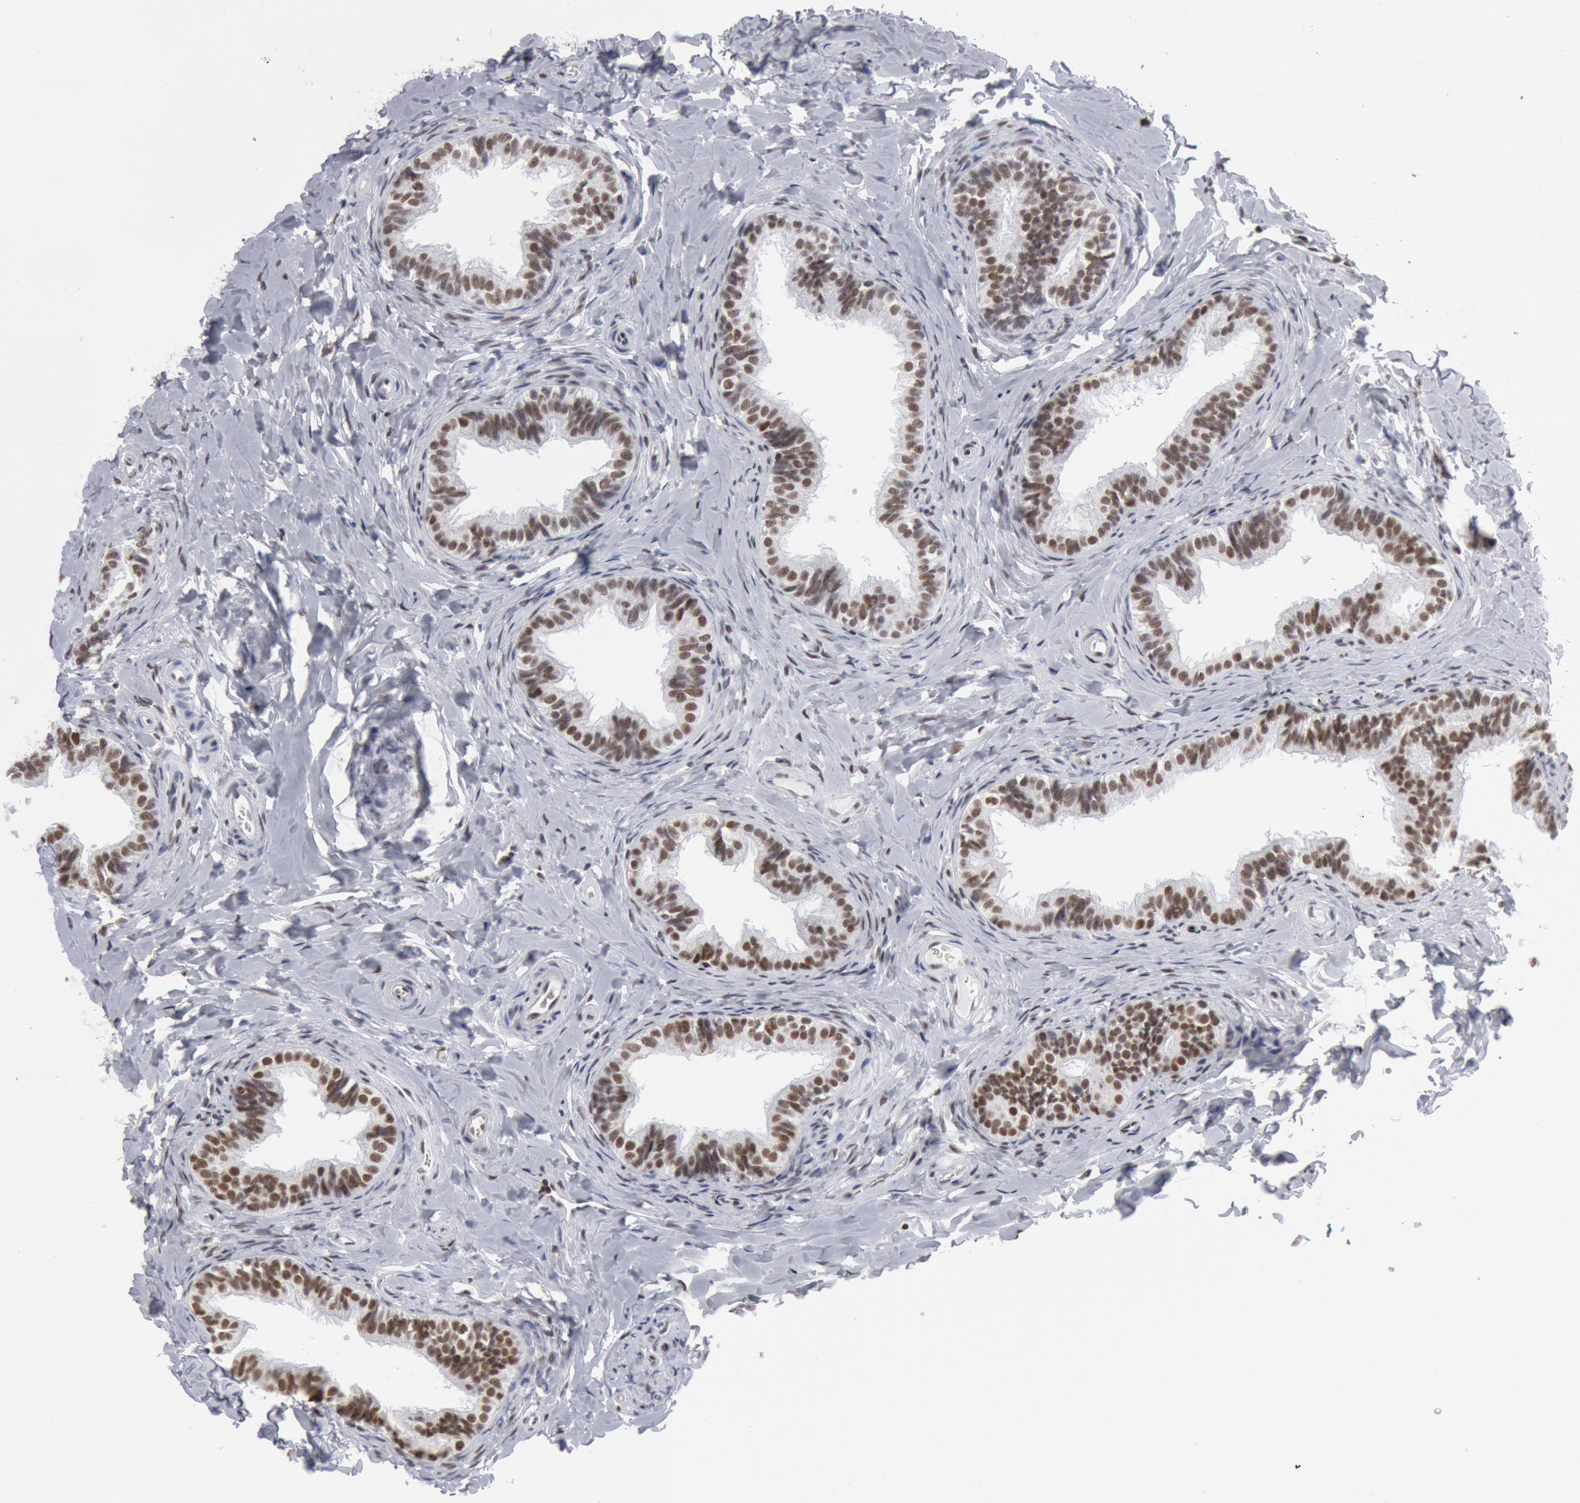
{"staining": {"intensity": "moderate", "quantity": ">75%", "location": "nuclear"}, "tissue": "epididymis", "cell_type": "Glandular cells", "image_type": "normal", "snomed": [{"axis": "morphology", "description": "Normal tissue, NOS"}, {"axis": "topography", "description": "Epididymis"}], "caption": "Glandular cells display medium levels of moderate nuclear positivity in approximately >75% of cells in benign epididymis.", "gene": "SUB1", "patient": {"sex": "male", "age": 26}}